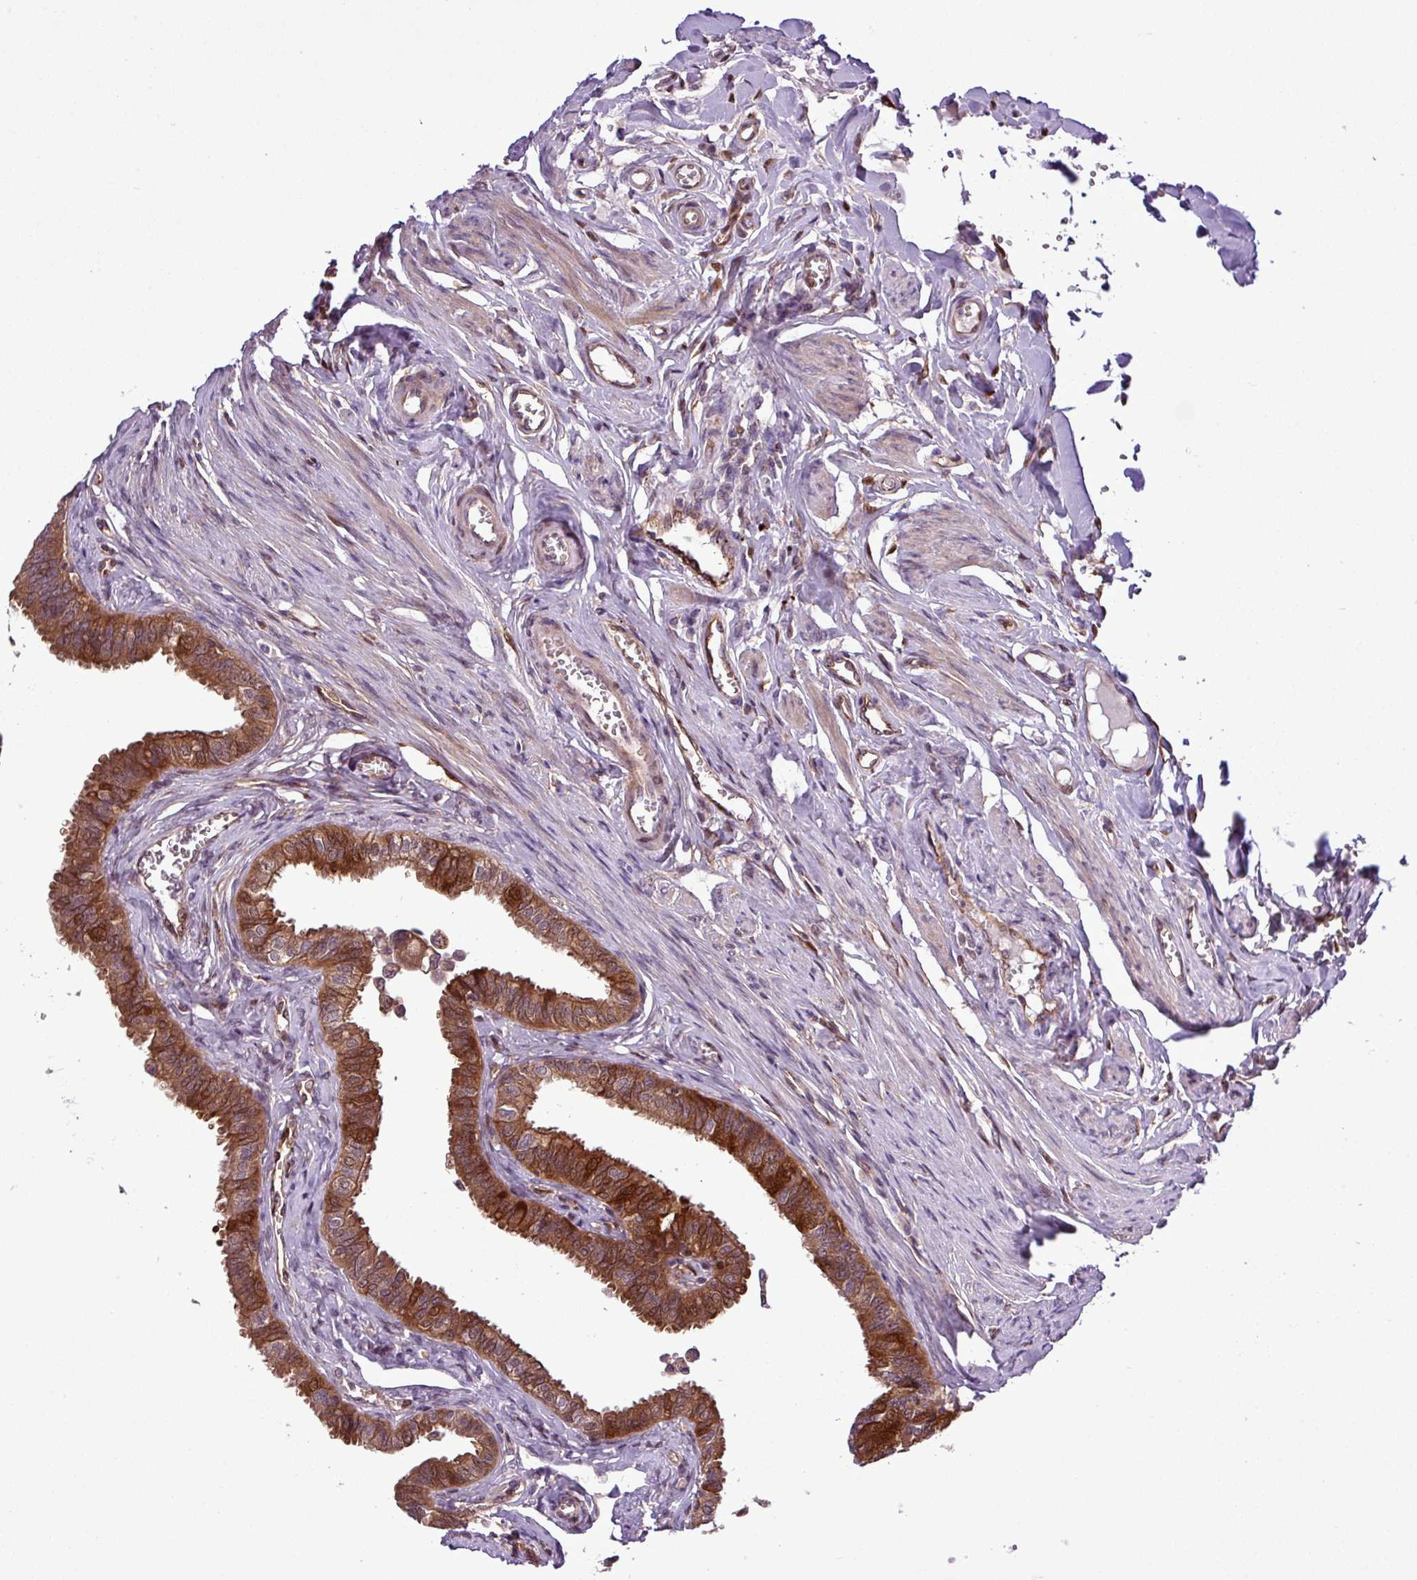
{"staining": {"intensity": "moderate", "quantity": ">75%", "location": "cytoplasmic/membranous,nuclear"}, "tissue": "fallopian tube", "cell_type": "Glandular cells", "image_type": "normal", "snomed": [{"axis": "morphology", "description": "Normal tissue, NOS"}, {"axis": "morphology", "description": "Carcinoma, NOS"}, {"axis": "topography", "description": "Fallopian tube"}, {"axis": "topography", "description": "Ovary"}], "caption": "Fallopian tube was stained to show a protein in brown. There is medium levels of moderate cytoplasmic/membranous,nuclear positivity in about >75% of glandular cells. The protein is stained brown, and the nuclei are stained in blue (DAB IHC with brightfield microscopy, high magnification).", "gene": "CARHSP1", "patient": {"sex": "female", "age": 59}}